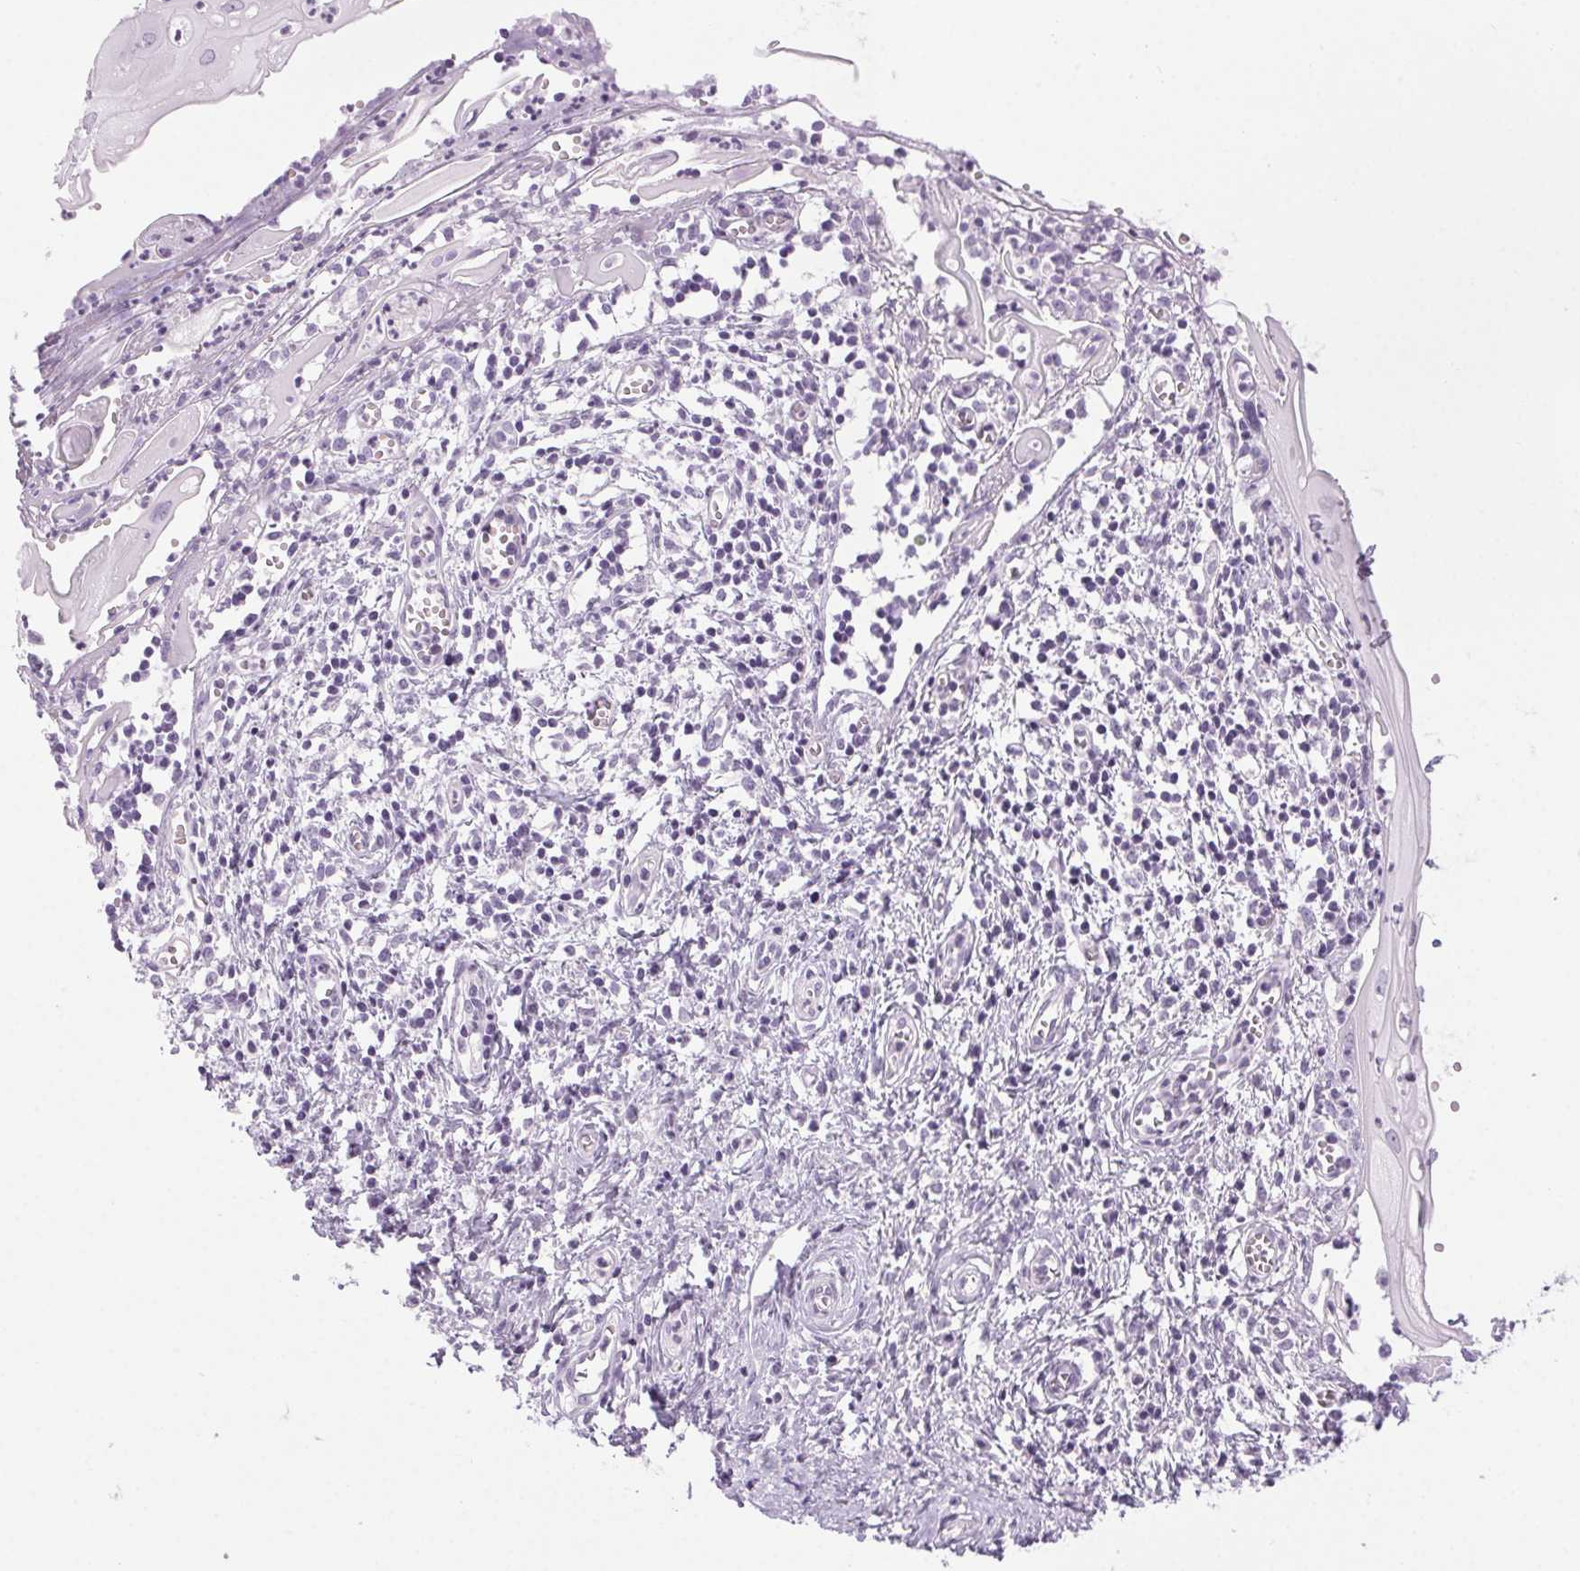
{"staining": {"intensity": "negative", "quantity": "none", "location": "none"}, "tissue": "cervical cancer", "cell_type": "Tumor cells", "image_type": "cancer", "snomed": [{"axis": "morphology", "description": "Squamous cell carcinoma, NOS"}, {"axis": "topography", "description": "Cervix"}], "caption": "Image shows no significant protein positivity in tumor cells of cervical squamous cell carcinoma. The staining was performed using DAB (3,3'-diaminobenzidine) to visualize the protein expression in brown, while the nuclei were stained in blue with hematoxylin (Magnification: 20x).", "gene": "LRP2", "patient": {"sex": "female", "age": 30}}